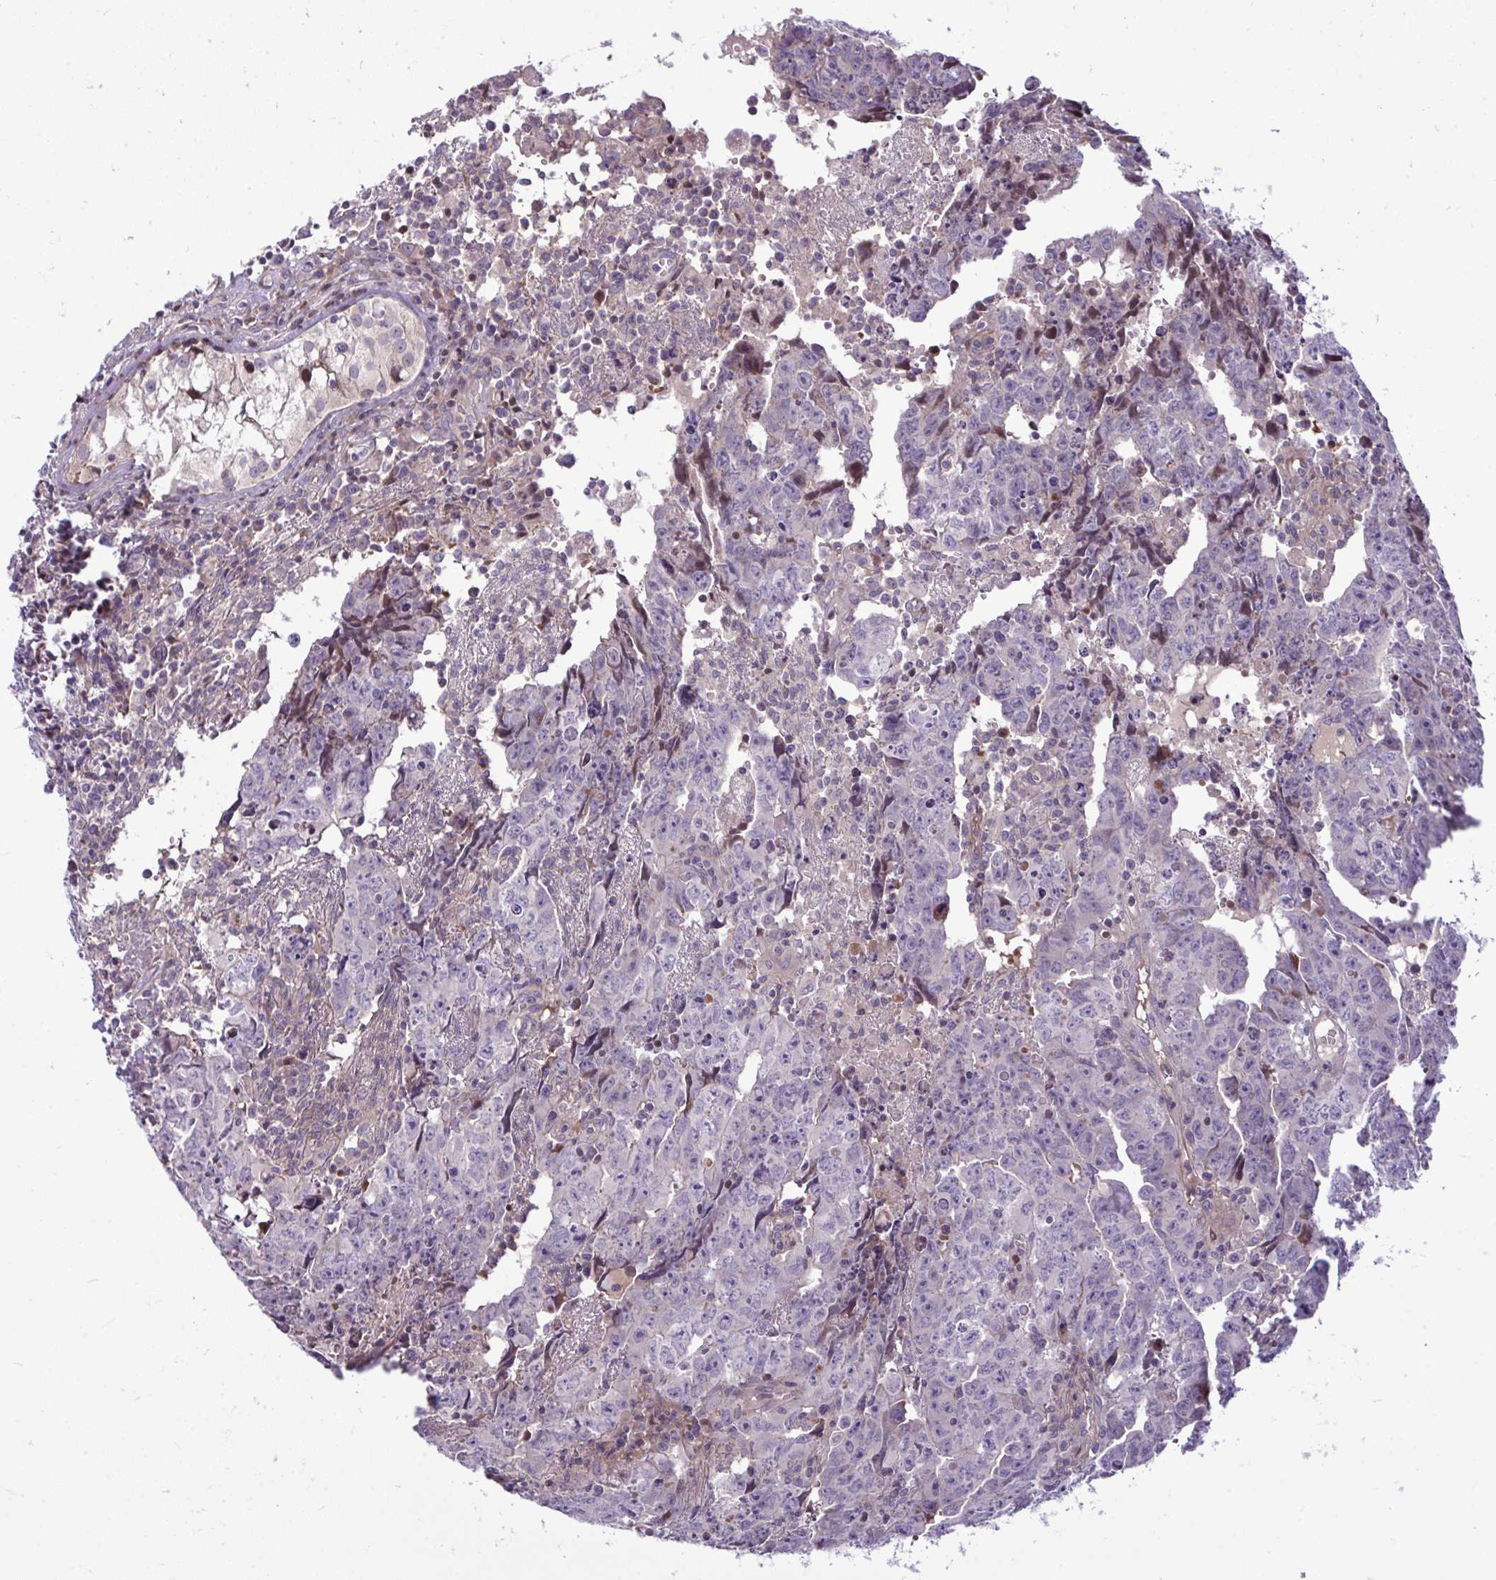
{"staining": {"intensity": "negative", "quantity": "none", "location": "none"}, "tissue": "testis cancer", "cell_type": "Tumor cells", "image_type": "cancer", "snomed": [{"axis": "morphology", "description": "Carcinoma, Embryonal, NOS"}, {"axis": "topography", "description": "Testis"}], "caption": "DAB immunohistochemical staining of human testis embryonal carcinoma exhibits no significant staining in tumor cells. The staining was performed using DAB (3,3'-diaminobenzidine) to visualize the protein expression in brown, while the nuclei were stained in blue with hematoxylin (Magnification: 20x).", "gene": "ZSCAN9", "patient": {"sex": "male", "age": 22}}